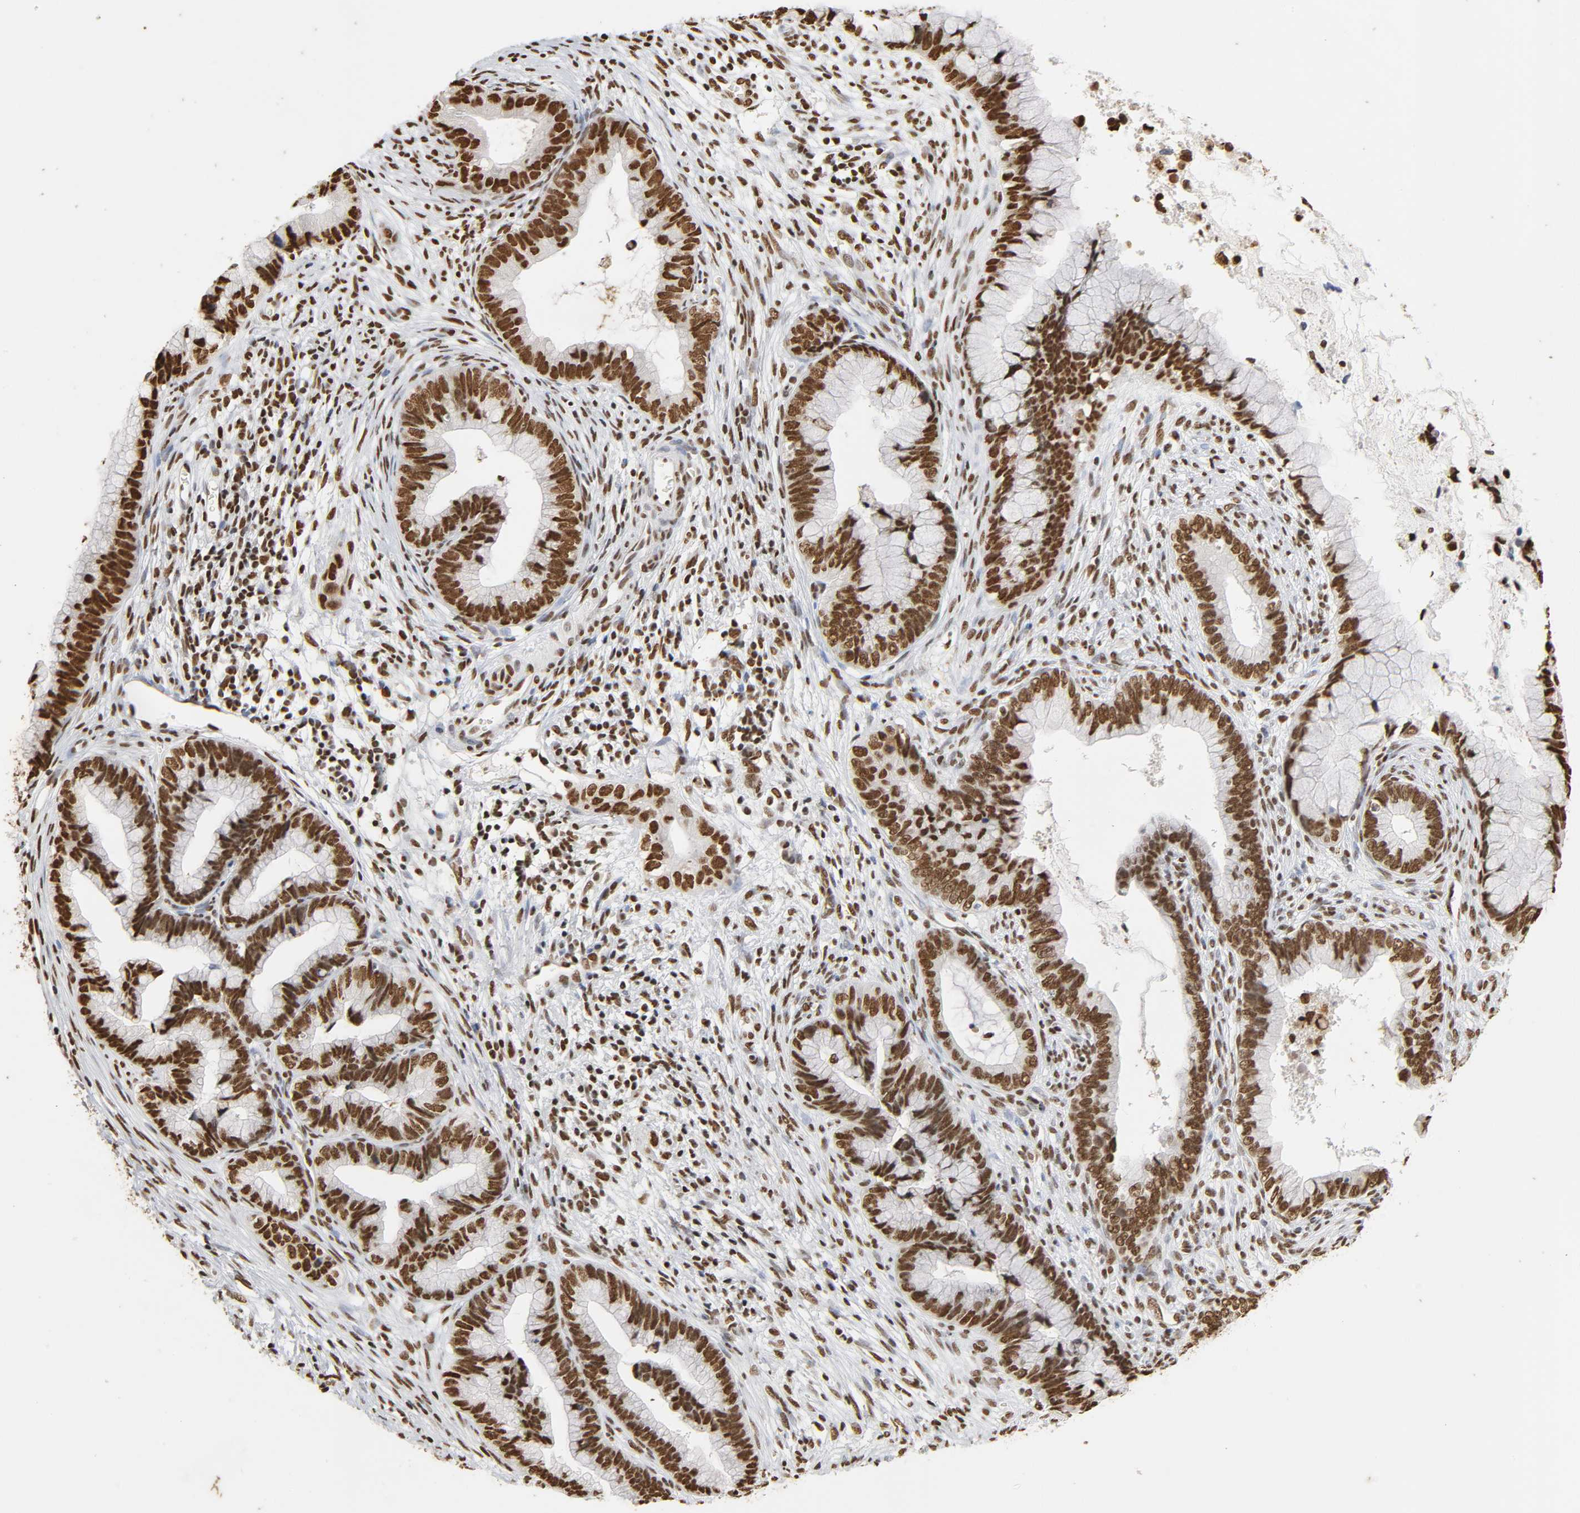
{"staining": {"intensity": "strong", "quantity": ">75%", "location": "nuclear"}, "tissue": "cervical cancer", "cell_type": "Tumor cells", "image_type": "cancer", "snomed": [{"axis": "morphology", "description": "Adenocarcinoma, NOS"}, {"axis": "topography", "description": "Cervix"}], "caption": "Human cervical adenocarcinoma stained with a brown dye displays strong nuclear positive positivity in approximately >75% of tumor cells.", "gene": "HNRNPC", "patient": {"sex": "female", "age": 44}}